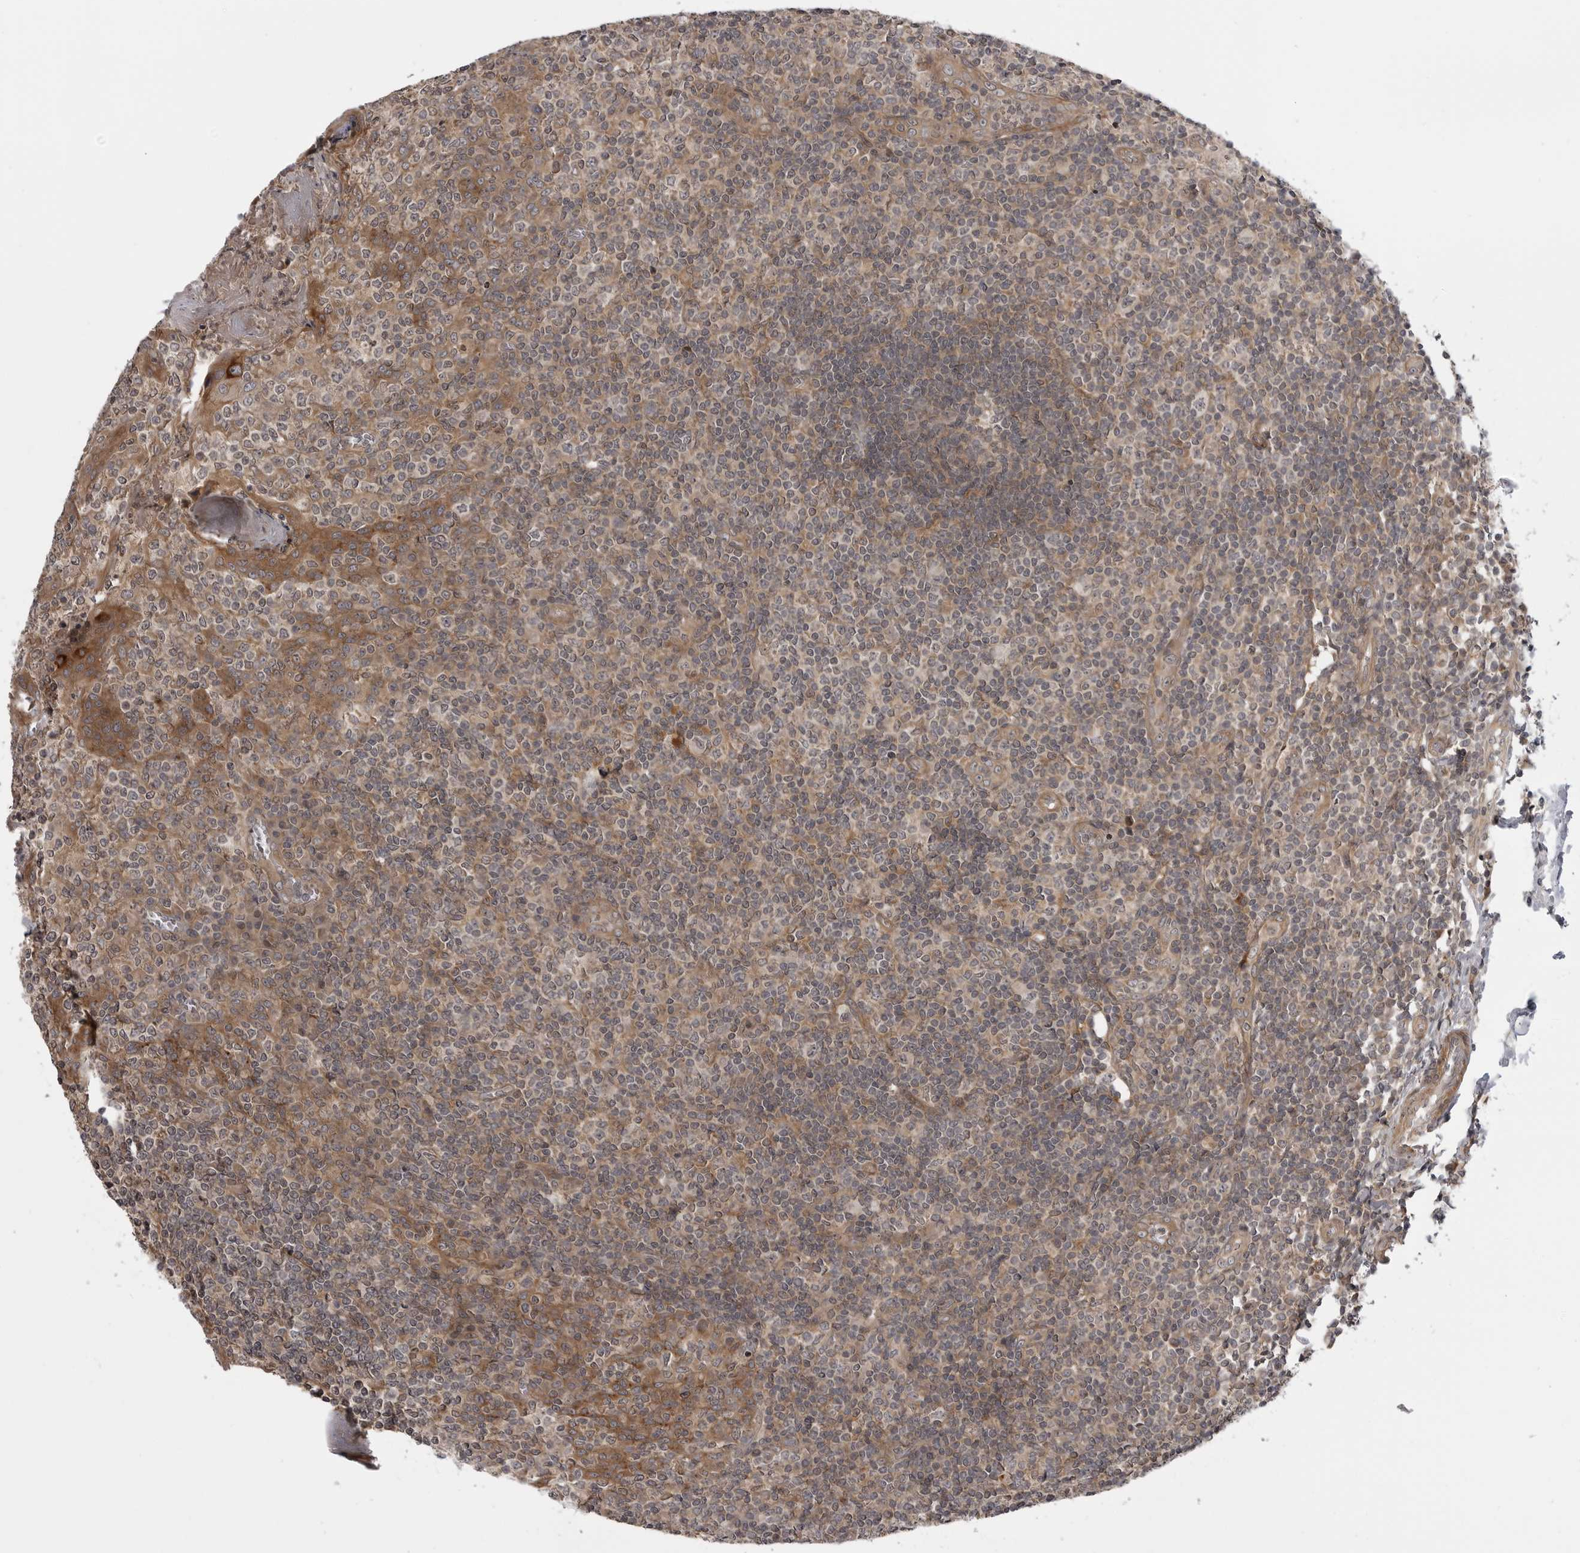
{"staining": {"intensity": "weak", "quantity": "25%-75%", "location": "cytoplasmic/membranous"}, "tissue": "tonsil", "cell_type": "Germinal center cells", "image_type": "normal", "snomed": [{"axis": "morphology", "description": "Normal tissue, NOS"}, {"axis": "topography", "description": "Tonsil"}], "caption": "Human tonsil stained for a protein (brown) reveals weak cytoplasmic/membranous positive positivity in about 25%-75% of germinal center cells.", "gene": "LRRC45", "patient": {"sex": "female", "age": 19}}